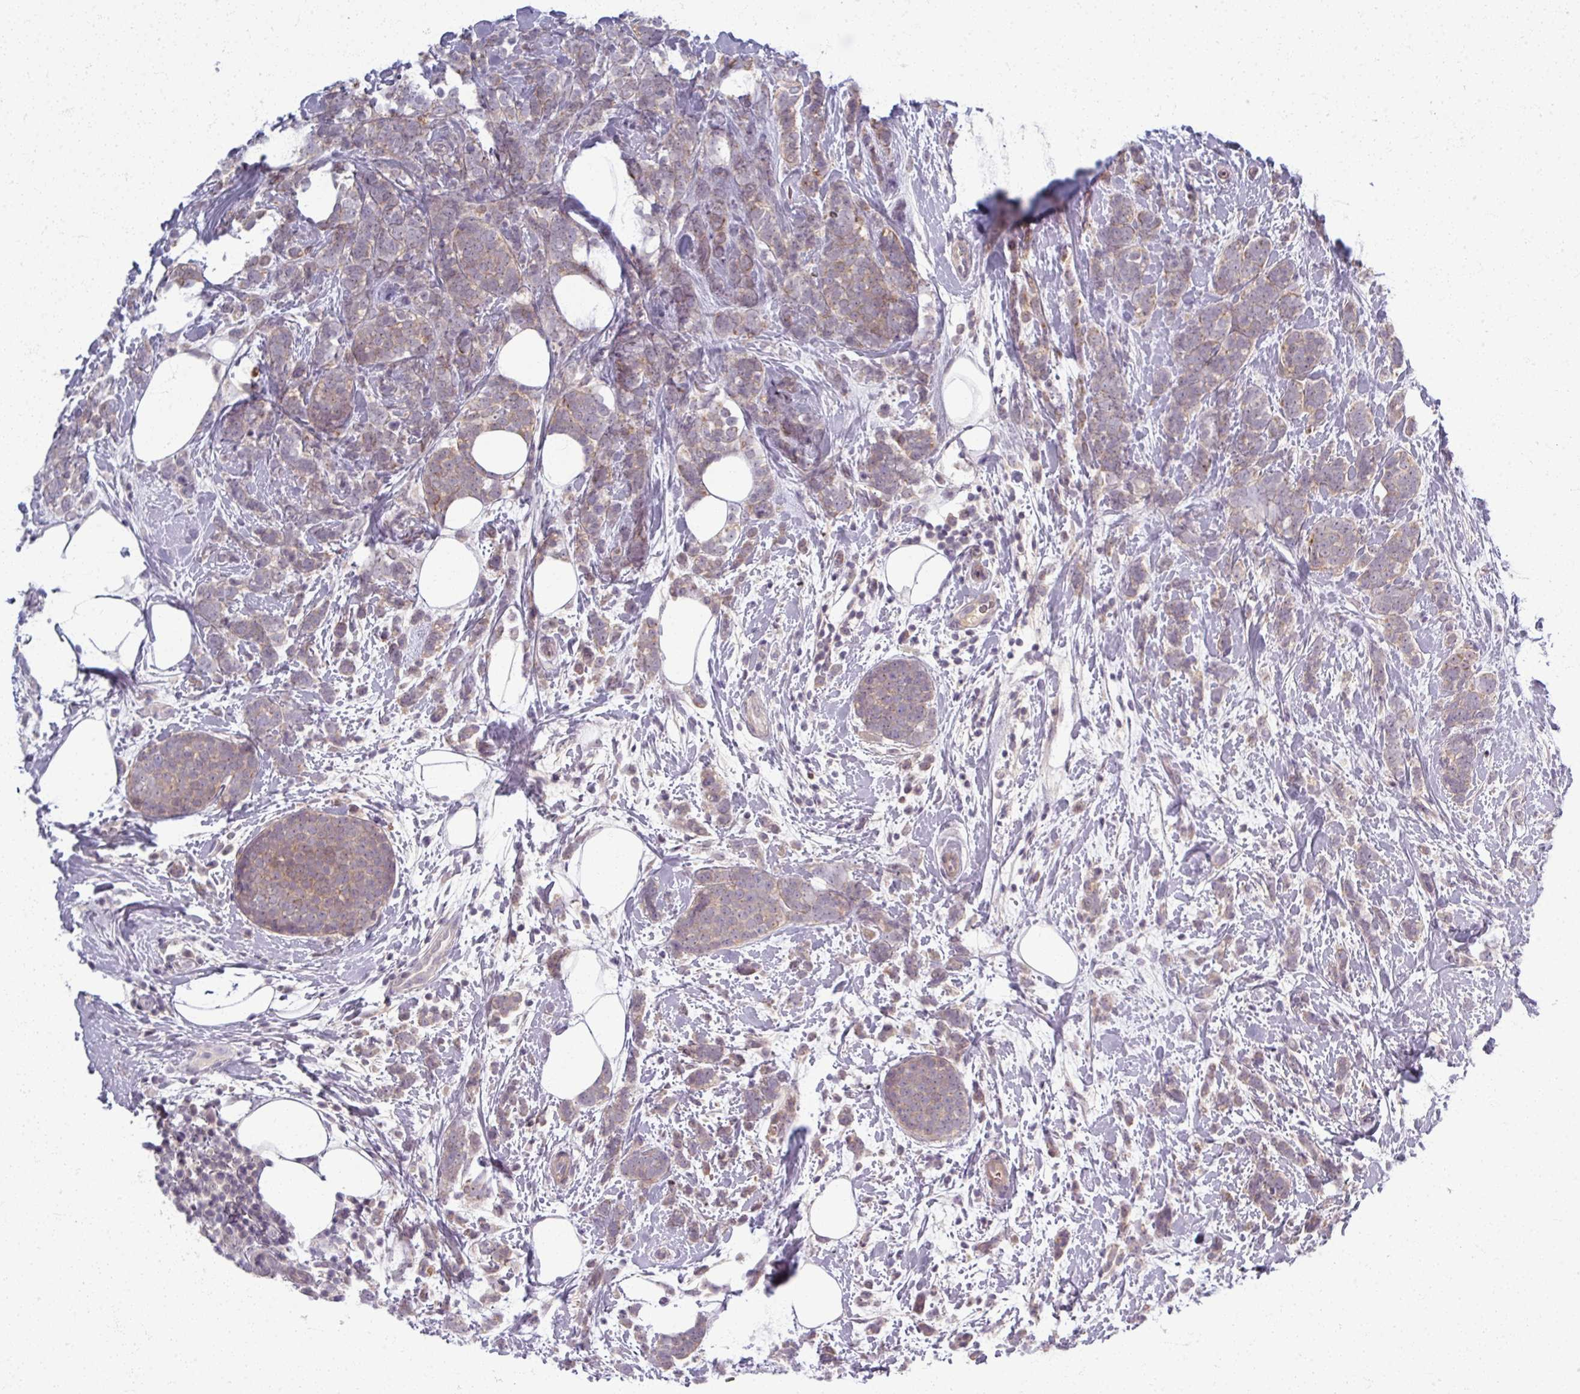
{"staining": {"intensity": "moderate", "quantity": ">75%", "location": "cytoplasmic/membranous"}, "tissue": "breast cancer", "cell_type": "Tumor cells", "image_type": "cancer", "snomed": [{"axis": "morphology", "description": "Lobular carcinoma"}, {"axis": "topography", "description": "Breast"}], "caption": "Breast cancer stained with a protein marker displays moderate staining in tumor cells.", "gene": "TTLL7", "patient": {"sex": "female", "age": 58}}